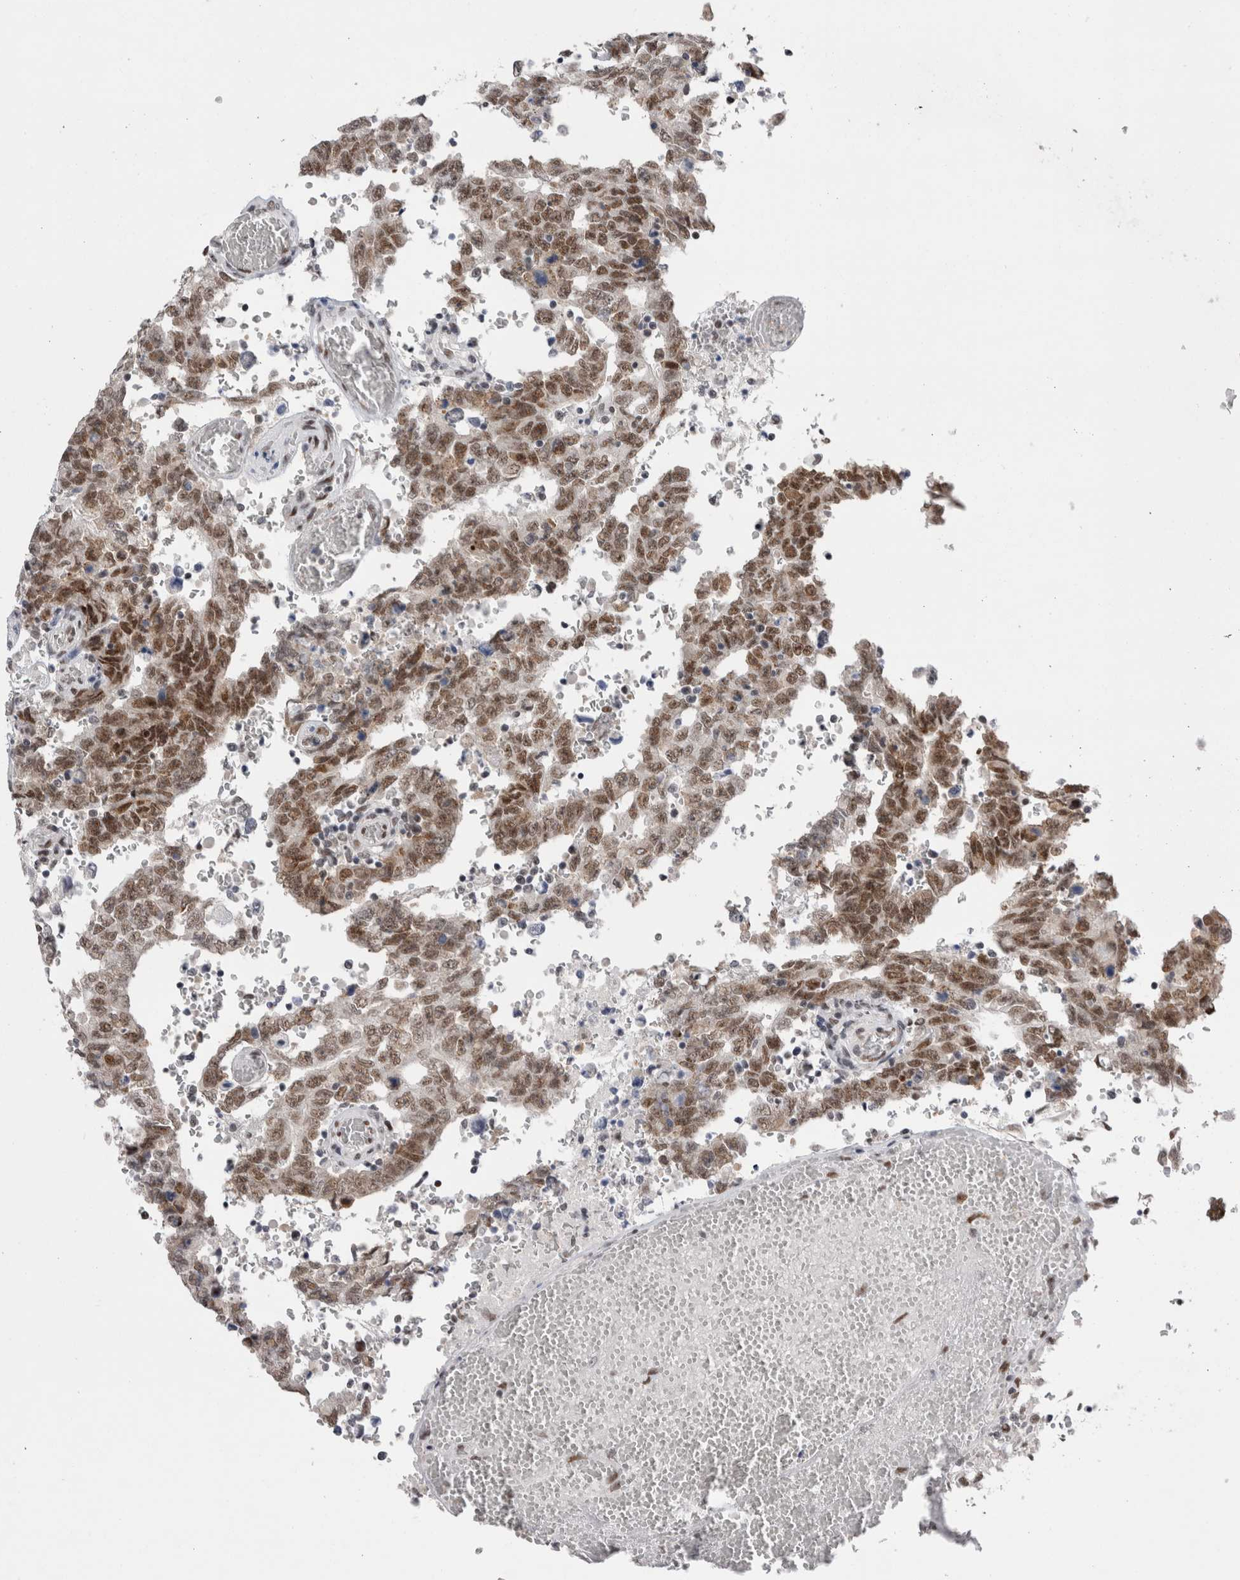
{"staining": {"intensity": "strong", "quantity": ">75%", "location": "nuclear"}, "tissue": "testis cancer", "cell_type": "Tumor cells", "image_type": "cancer", "snomed": [{"axis": "morphology", "description": "Carcinoma, Embryonal, NOS"}, {"axis": "topography", "description": "Testis"}], "caption": "There is high levels of strong nuclear expression in tumor cells of testis cancer (embryonal carcinoma), as demonstrated by immunohistochemical staining (brown color).", "gene": "RBM6", "patient": {"sex": "male", "age": 26}}